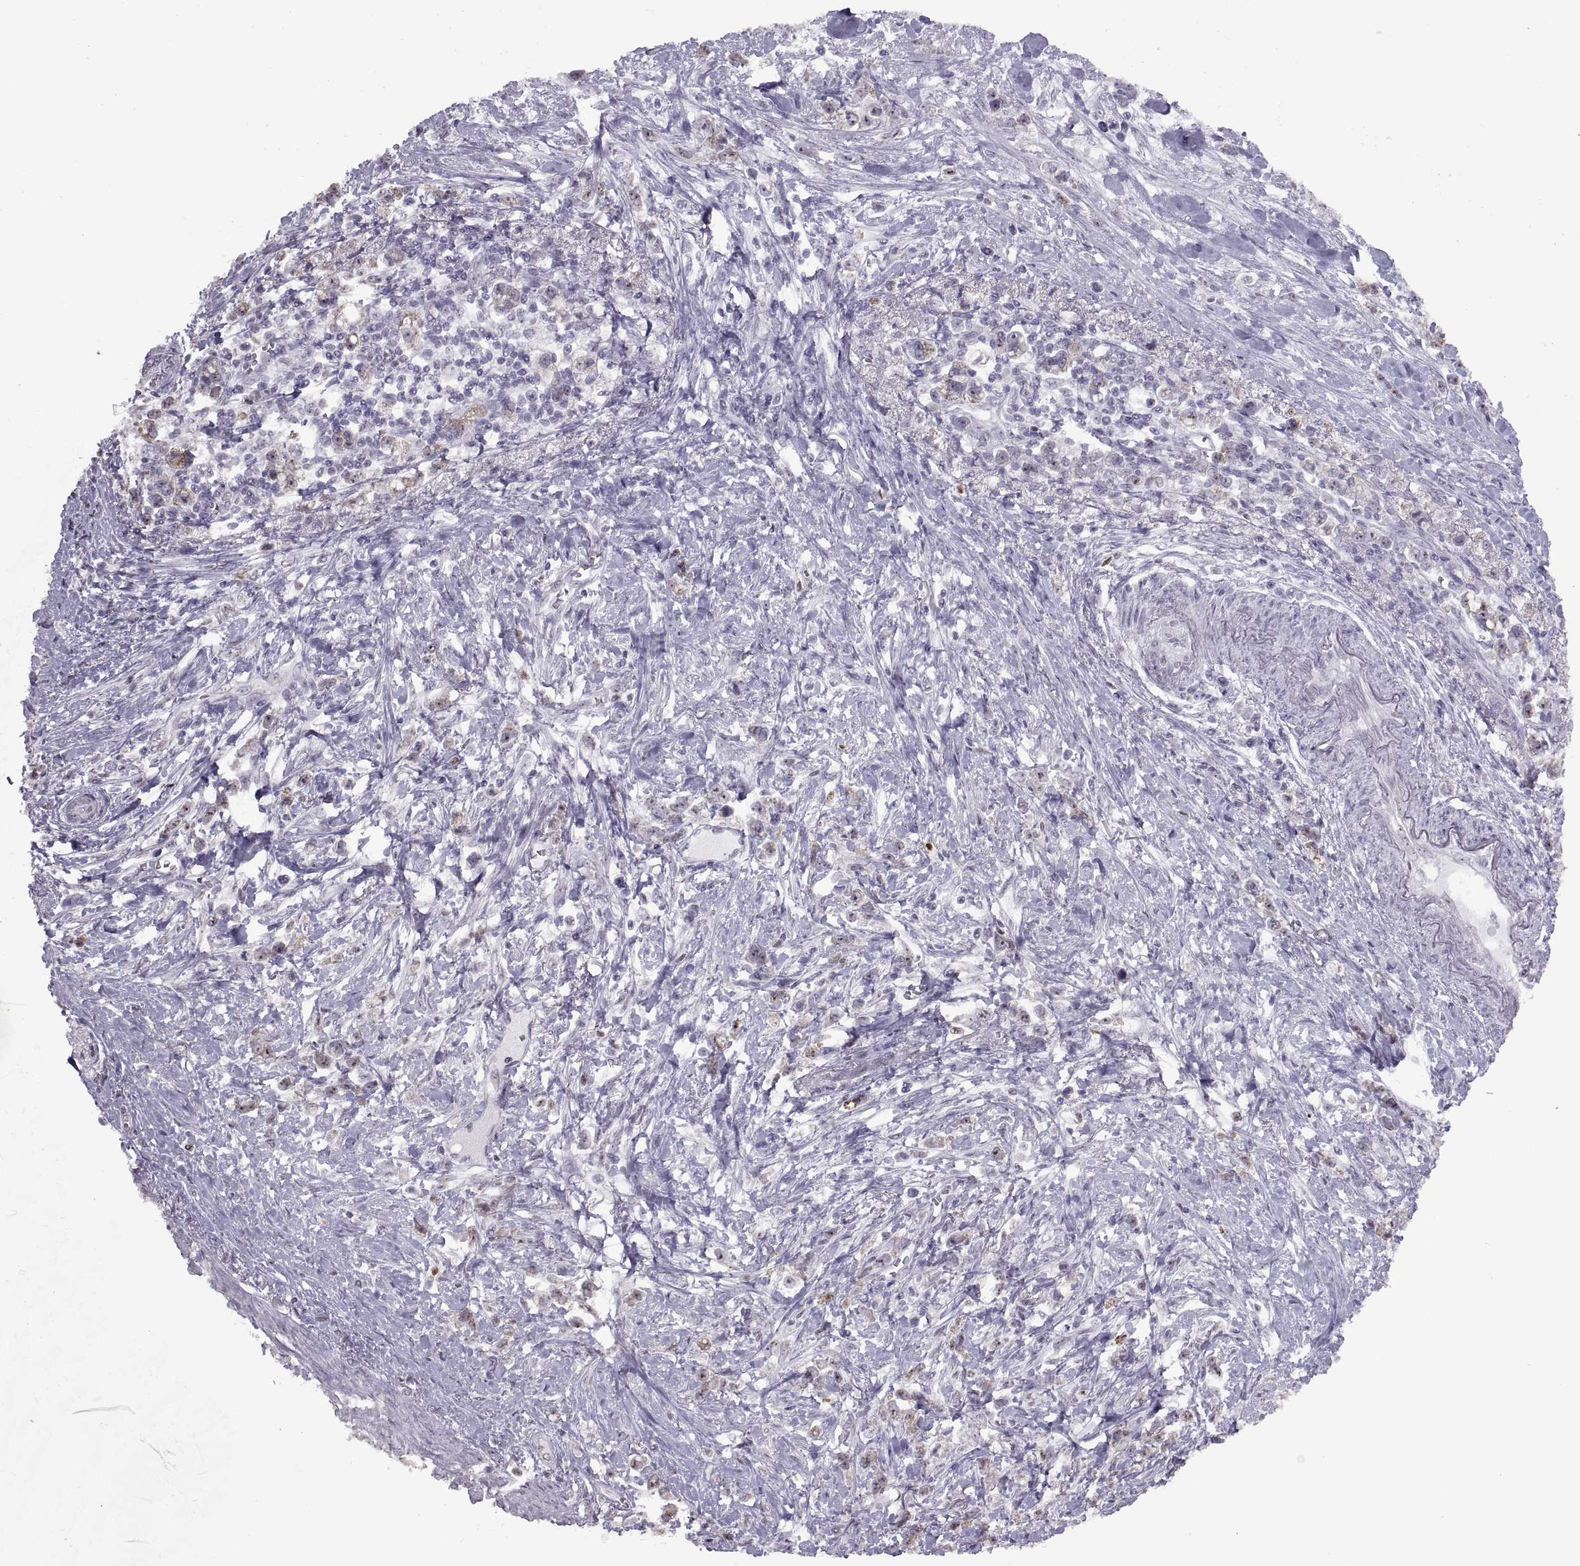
{"staining": {"intensity": "weak", "quantity": "<25%", "location": "cytoplasmic/membranous"}, "tissue": "stomach cancer", "cell_type": "Tumor cells", "image_type": "cancer", "snomed": [{"axis": "morphology", "description": "Adenocarcinoma, NOS"}, {"axis": "topography", "description": "Stomach"}], "caption": "Immunohistochemistry (IHC) micrograph of stomach adenocarcinoma stained for a protein (brown), which displays no positivity in tumor cells. (Immunohistochemistry (IHC), brightfield microscopy, high magnification).", "gene": "ASIC2", "patient": {"sex": "male", "age": 63}}